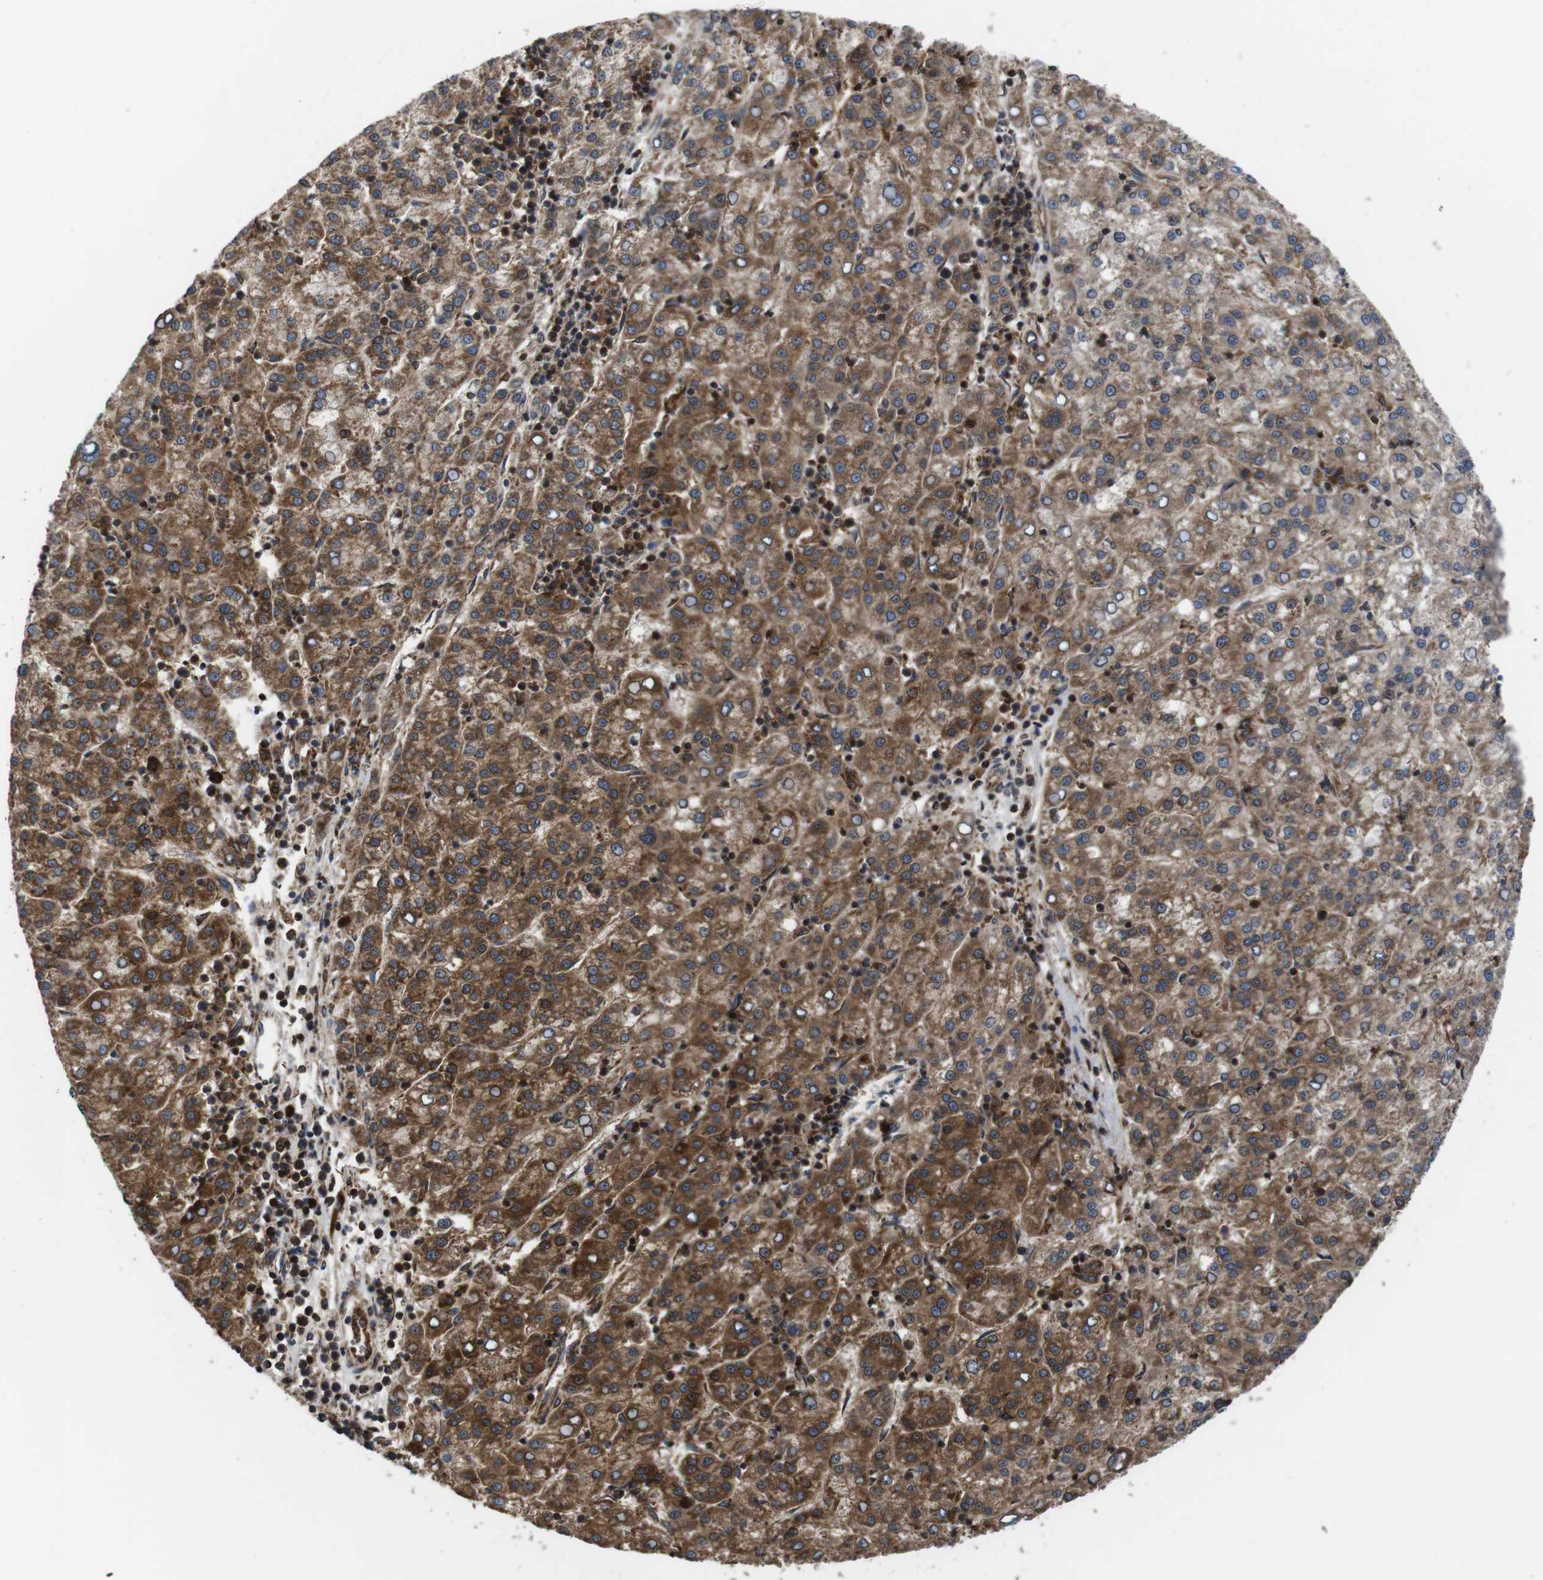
{"staining": {"intensity": "moderate", "quantity": "25%-75%", "location": "cytoplasmic/membranous"}, "tissue": "liver cancer", "cell_type": "Tumor cells", "image_type": "cancer", "snomed": [{"axis": "morphology", "description": "Carcinoma, Hepatocellular, NOS"}, {"axis": "topography", "description": "Liver"}], "caption": "Immunohistochemistry micrograph of neoplastic tissue: liver hepatocellular carcinoma stained using immunohistochemistry (IHC) exhibits medium levels of moderate protein expression localized specifically in the cytoplasmic/membranous of tumor cells, appearing as a cytoplasmic/membranous brown color.", "gene": "HK1", "patient": {"sex": "female", "age": 58}}